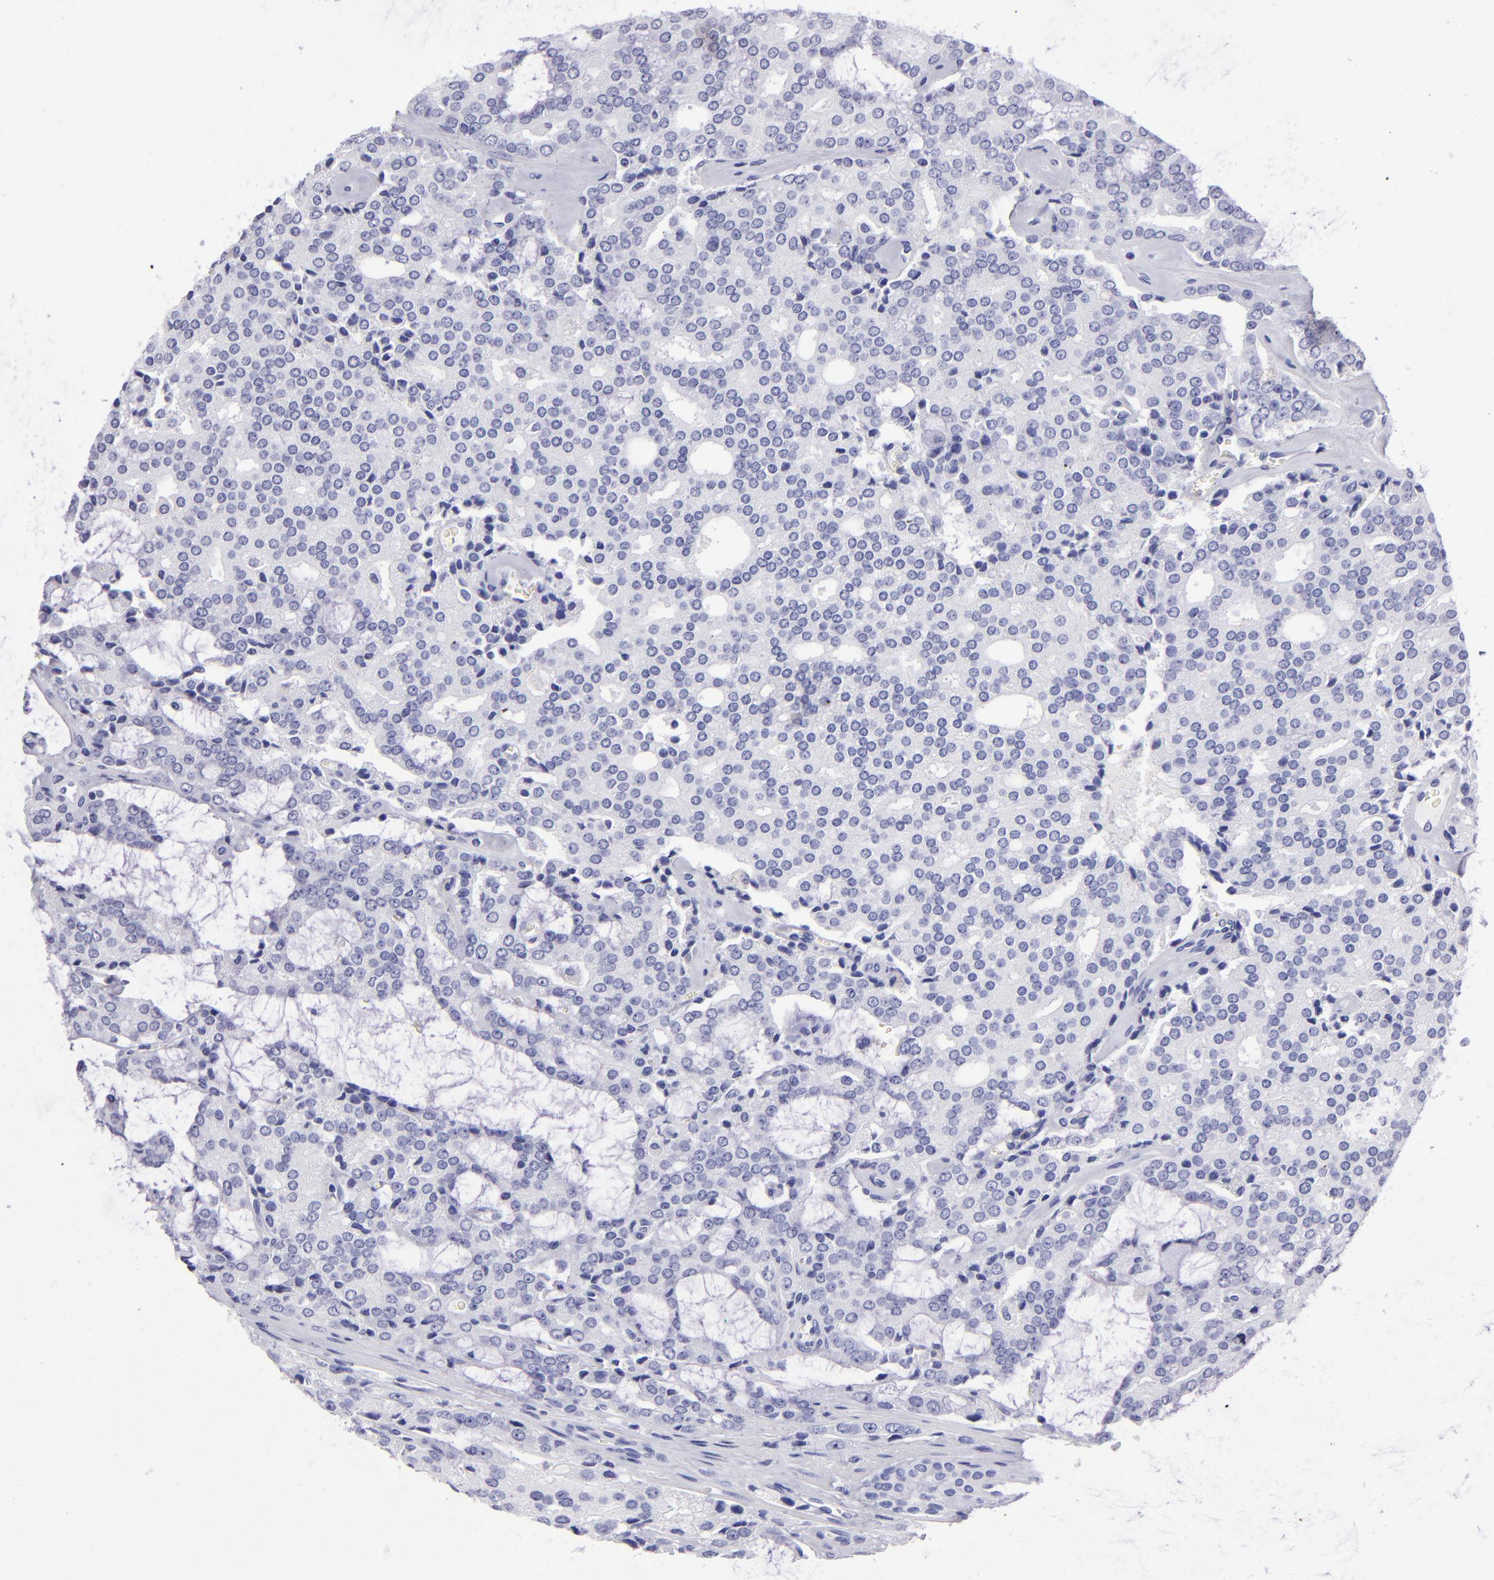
{"staining": {"intensity": "negative", "quantity": "none", "location": "none"}, "tissue": "prostate cancer", "cell_type": "Tumor cells", "image_type": "cancer", "snomed": [{"axis": "morphology", "description": "Adenocarcinoma, High grade"}, {"axis": "topography", "description": "Prostate"}], "caption": "DAB immunohistochemical staining of prostate cancer shows no significant positivity in tumor cells.", "gene": "TYRP1", "patient": {"sex": "male", "age": 67}}